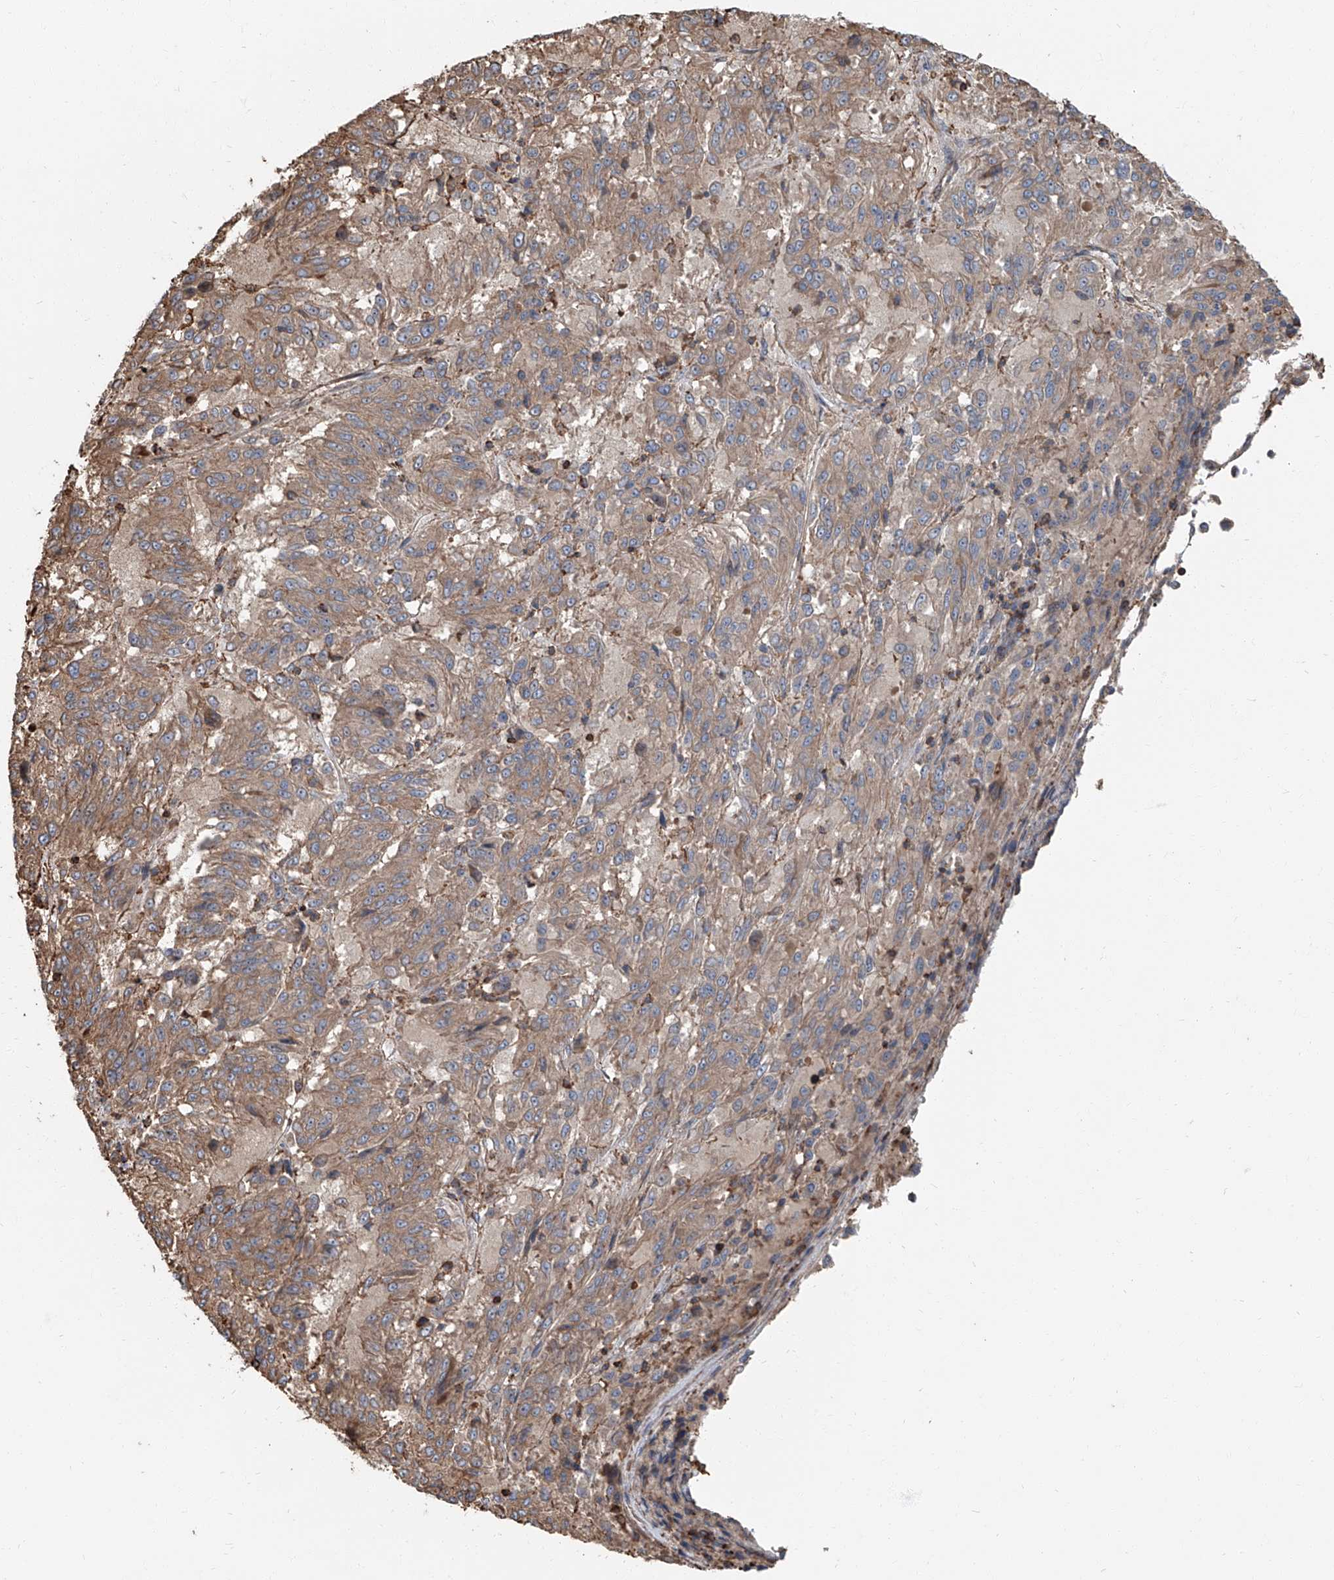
{"staining": {"intensity": "moderate", "quantity": ">75%", "location": "cytoplasmic/membranous"}, "tissue": "melanoma", "cell_type": "Tumor cells", "image_type": "cancer", "snomed": [{"axis": "morphology", "description": "Malignant melanoma, Metastatic site"}, {"axis": "topography", "description": "Lung"}], "caption": "Human melanoma stained with a brown dye exhibits moderate cytoplasmic/membranous positive staining in approximately >75% of tumor cells.", "gene": "PIEZO2", "patient": {"sex": "male", "age": 64}}